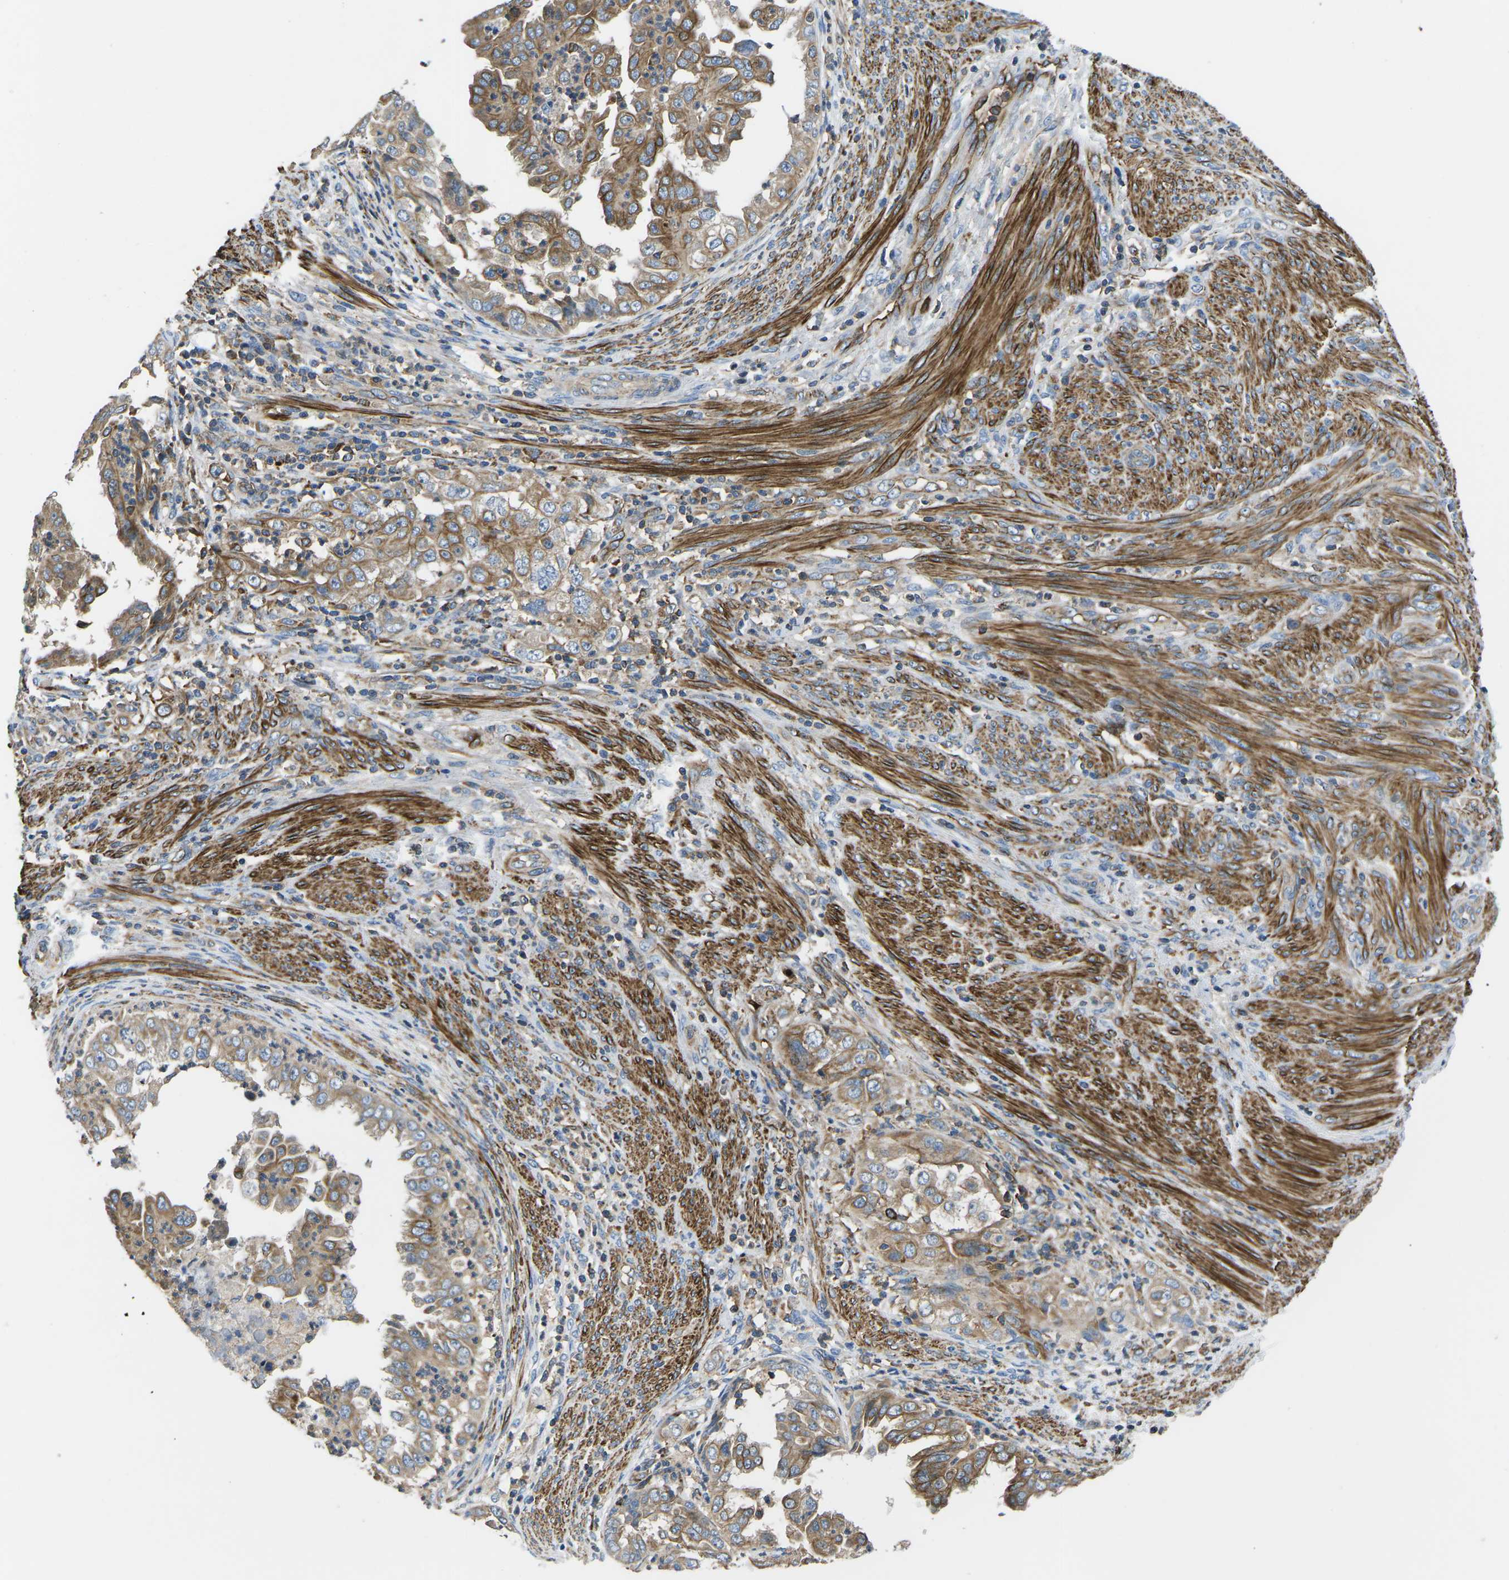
{"staining": {"intensity": "moderate", "quantity": ">75%", "location": "cytoplasmic/membranous"}, "tissue": "endometrial cancer", "cell_type": "Tumor cells", "image_type": "cancer", "snomed": [{"axis": "morphology", "description": "Adenocarcinoma, NOS"}, {"axis": "topography", "description": "Endometrium"}], "caption": "The image displays immunohistochemical staining of adenocarcinoma (endometrial). There is moderate cytoplasmic/membranous expression is identified in about >75% of tumor cells. Immunohistochemistry (ihc) stains the protein in brown and the nuclei are stained blue.", "gene": "KCNJ15", "patient": {"sex": "female", "age": 85}}